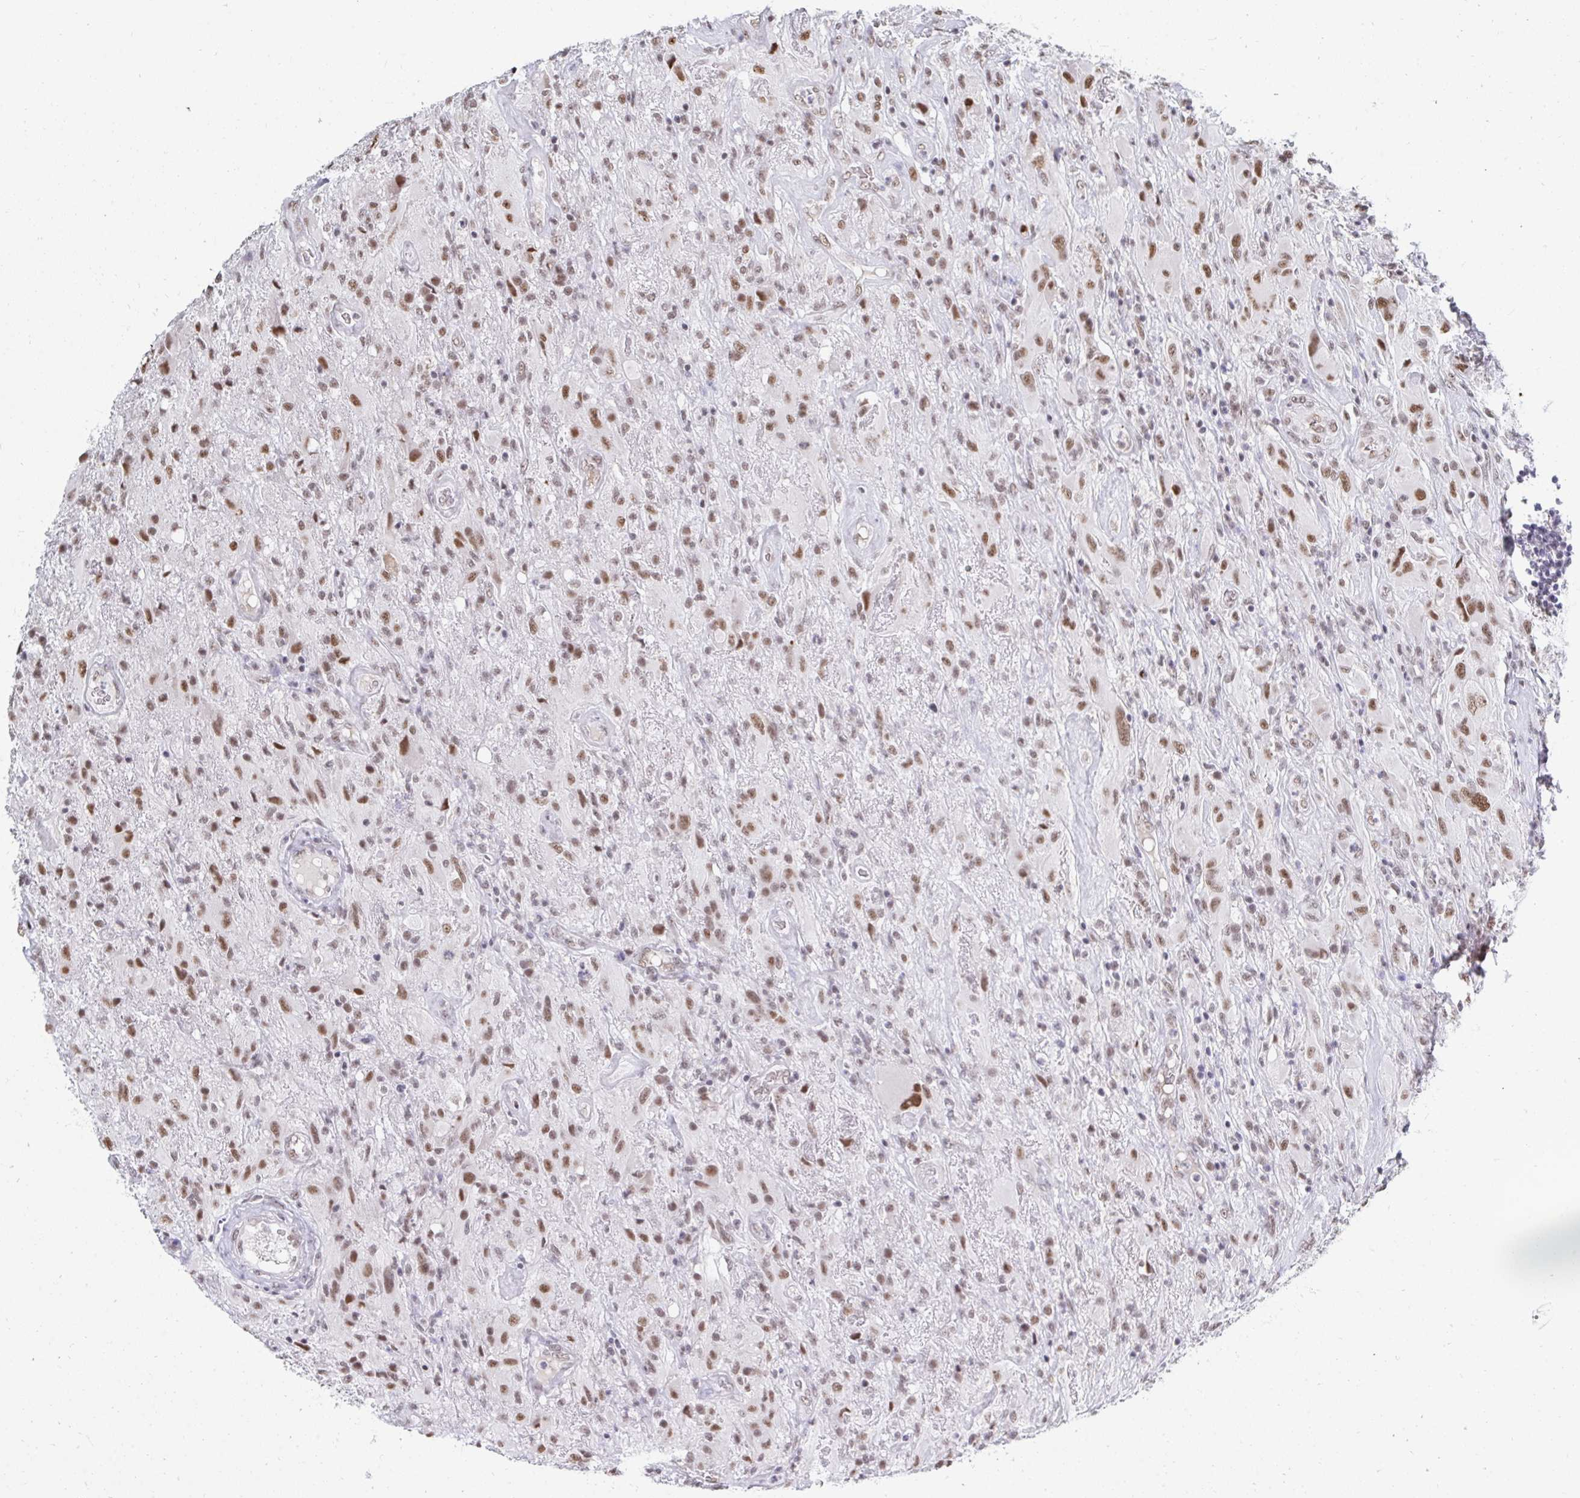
{"staining": {"intensity": "moderate", "quantity": ">75%", "location": "nuclear"}, "tissue": "glioma", "cell_type": "Tumor cells", "image_type": "cancer", "snomed": [{"axis": "morphology", "description": "Glioma, malignant, High grade"}, {"axis": "topography", "description": "Brain"}], "caption": "IHC histopathology image of human glioma stained for a protein (brown), which exhibits medium levels of moderate nuclear staining in about >75% of tumor cells.", "gene": "TRIP12", "patient": {"sex": "male", "age": 46}}